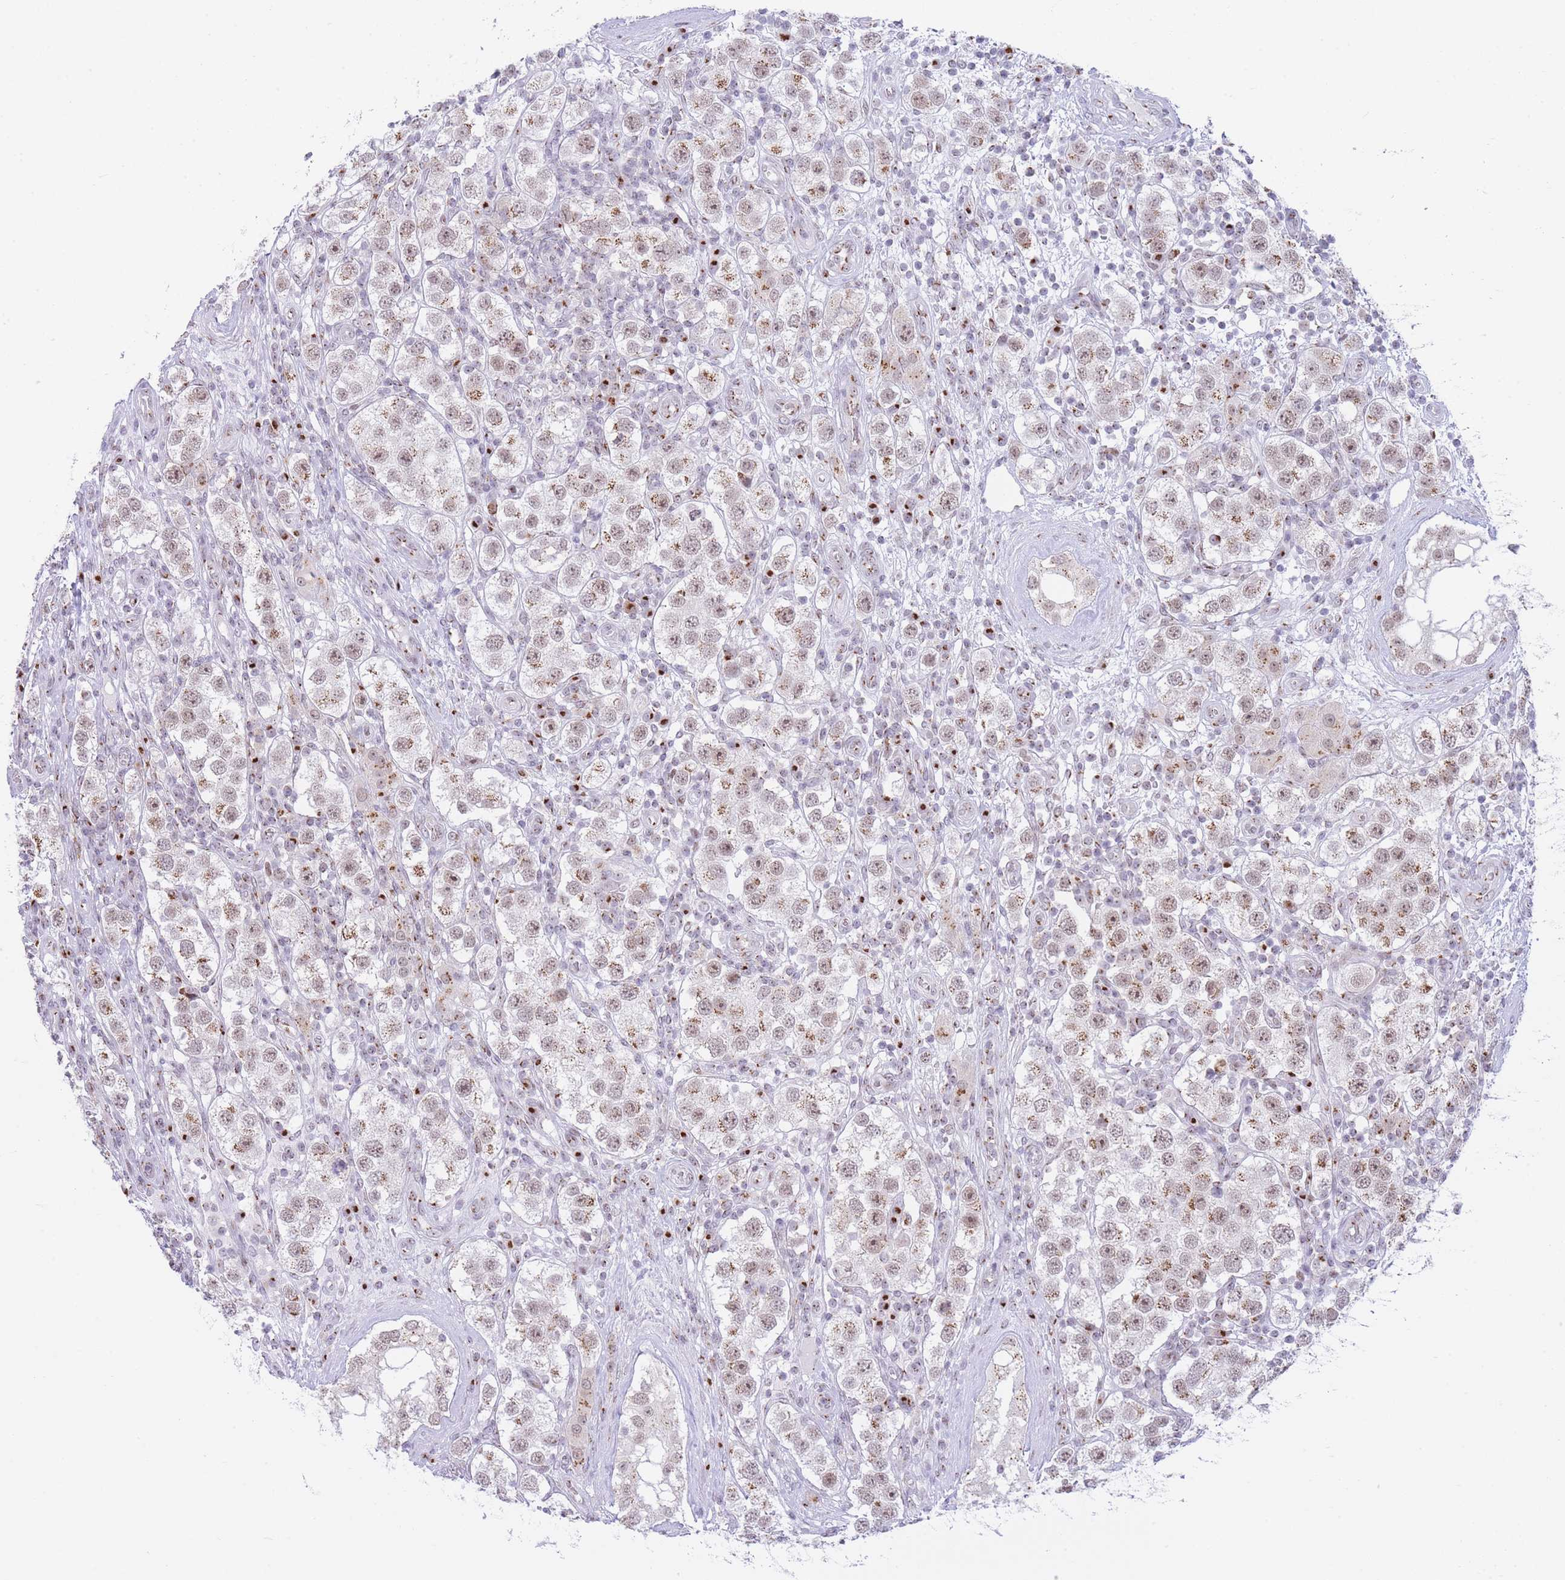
{"staining": {"intensity": "moderate", "quantity": ">75%", "location": "cytoplasmic/membranous,nuclear"}, "tissue": "testis cancer", "cell_type": "Tumor cells", "image_type": "cancer", "snomed": [{"axis": "morphology", "description": "Seminoma, NOS"}, {"axis": "topography", "description": "Testis"}], "caption": "Immunohistochemistry of human seminoma (testis) demonstrates medium levels of moderate cytoplasmic/membranous and nuclear staining in approximately >75% of tumor cells. The staining was performed using DAB (3,3'-diaminobenzidine), with brown indicating positive protein expression. Nuclei are stained blue with hematoxylin.", "gene": "INO80C", "patient": {"sex": "male", "age": 37}}